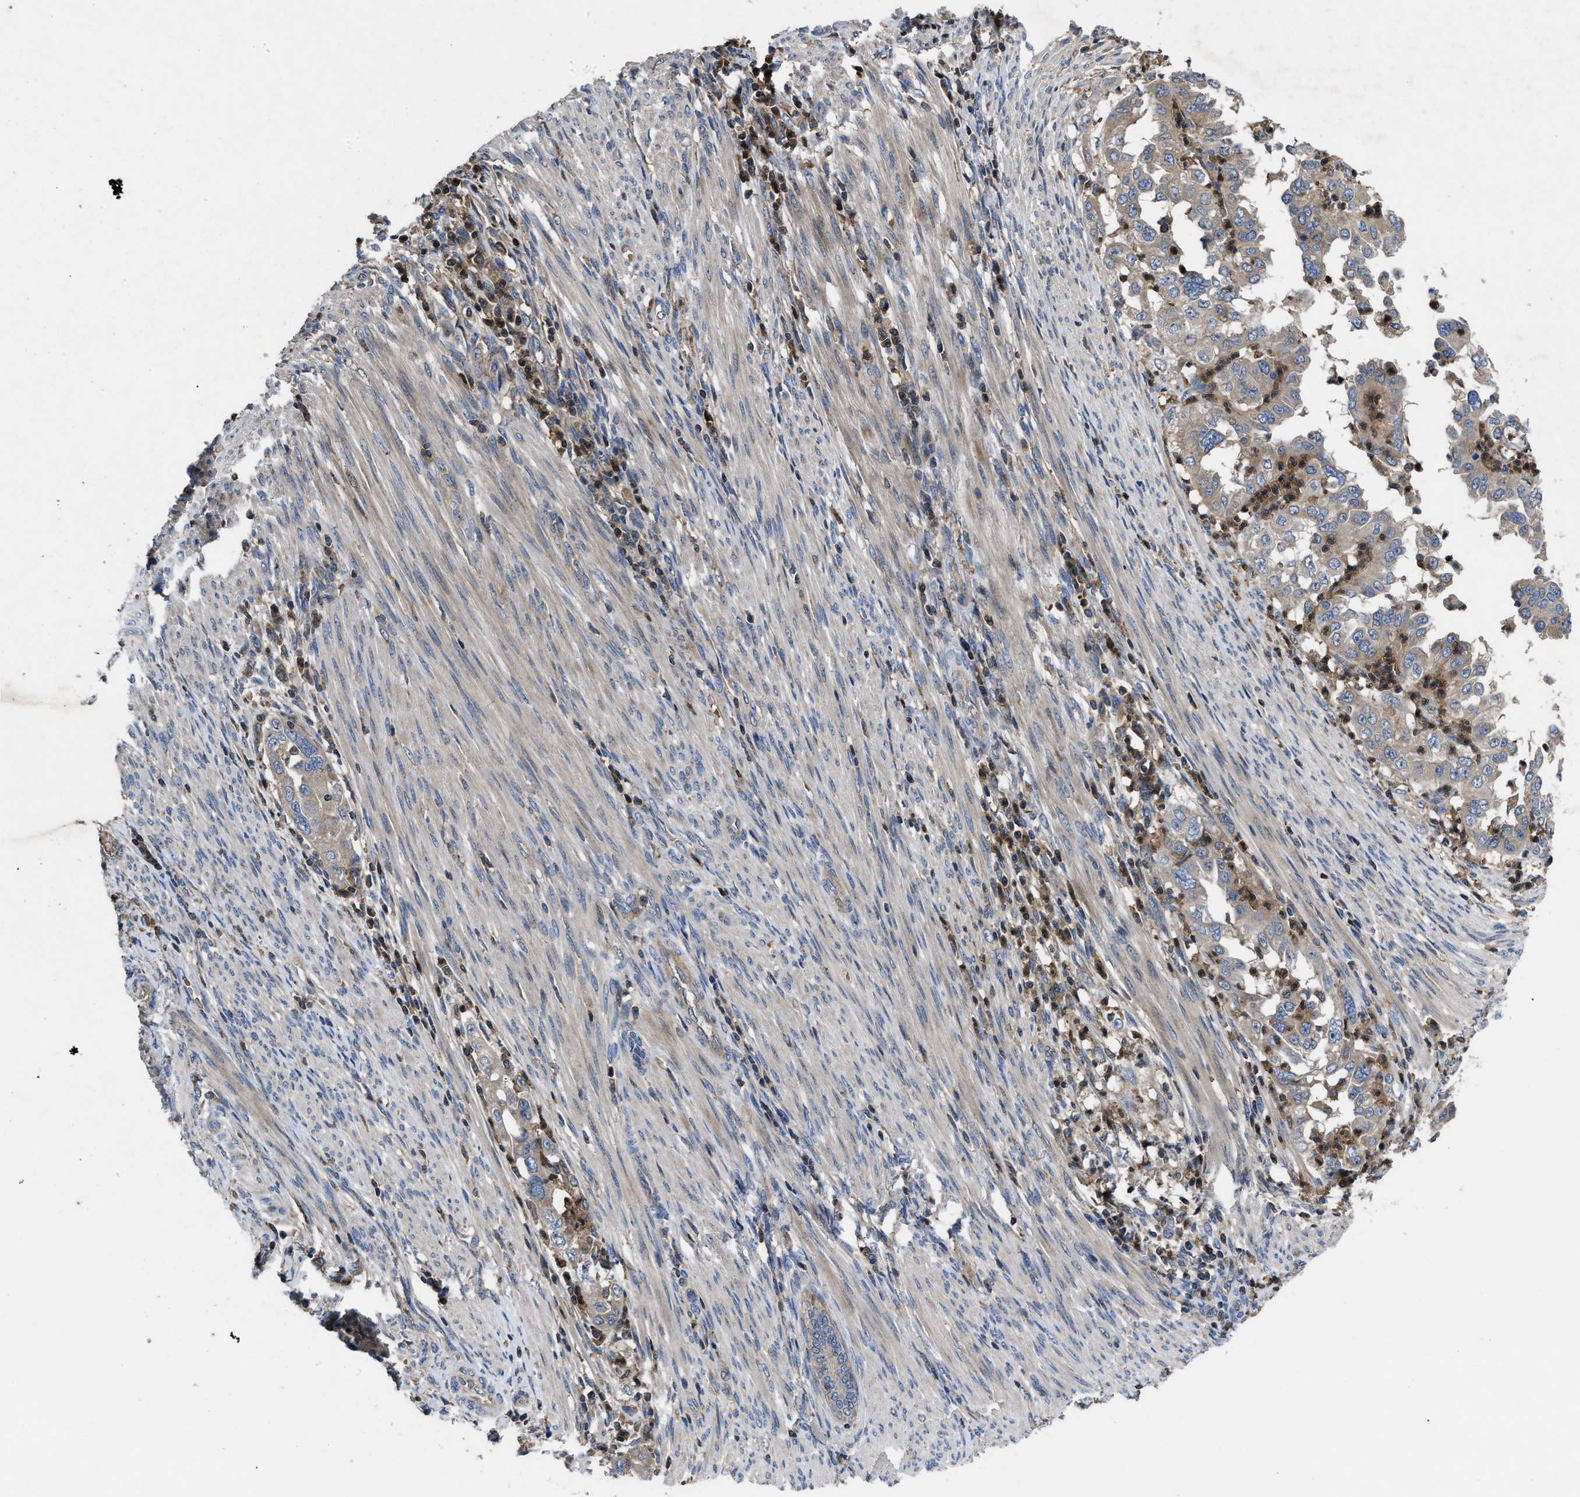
{"staining": {"intensity": "weak", "quantity": "<25%", "location": "cytoplasmic/membranous"}, "tissue": "endometrial cancer", "cell_type": "Tumor cells", "image_type": "cancer", "snomed": [{"axis": "morphology", "description": "Adenocarcinoma, NOS"}, {"axis": "topography", "description": "Endometrium"}], "caption": "Photomicrograph shows no significant protein expression in tumor cells of endometrial cancer.", "gene": "YBEY", "patient": {"sex": "female", "age": 85}}